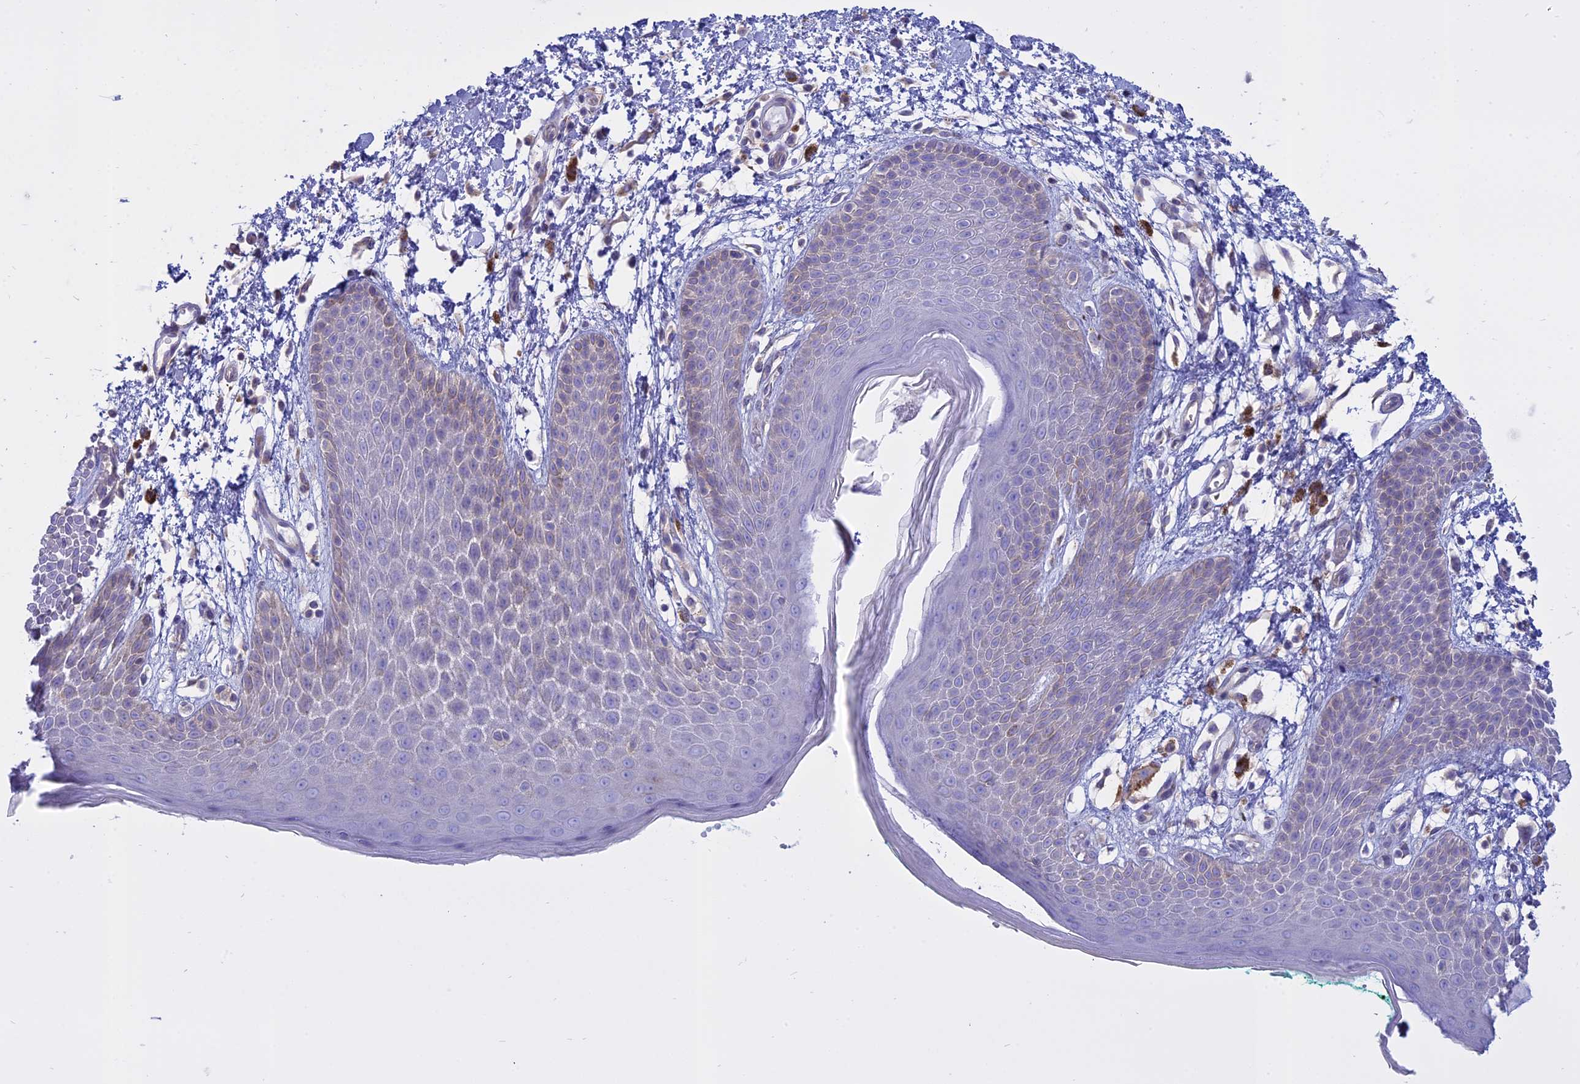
{"staining": {"intensity": "negative", "quantity": "none", "location": "none"}, "tissue": "skin", "cell_type": "Epidermal cells", "image_type": "normal", "snomed": [{"axis": "morphology", "description": "Normal tissue, NOS"}, {"axis": "topography", "description": "Anal"}], "caption": "High magnification brightfield microscopy of benign skin stained with DAB (brown) and counterstained with hematoxylin (blue): epidermal cells show no significant expression.", "gene": "AHCYL1", "patient": {"sex": "male", "age": 74}}